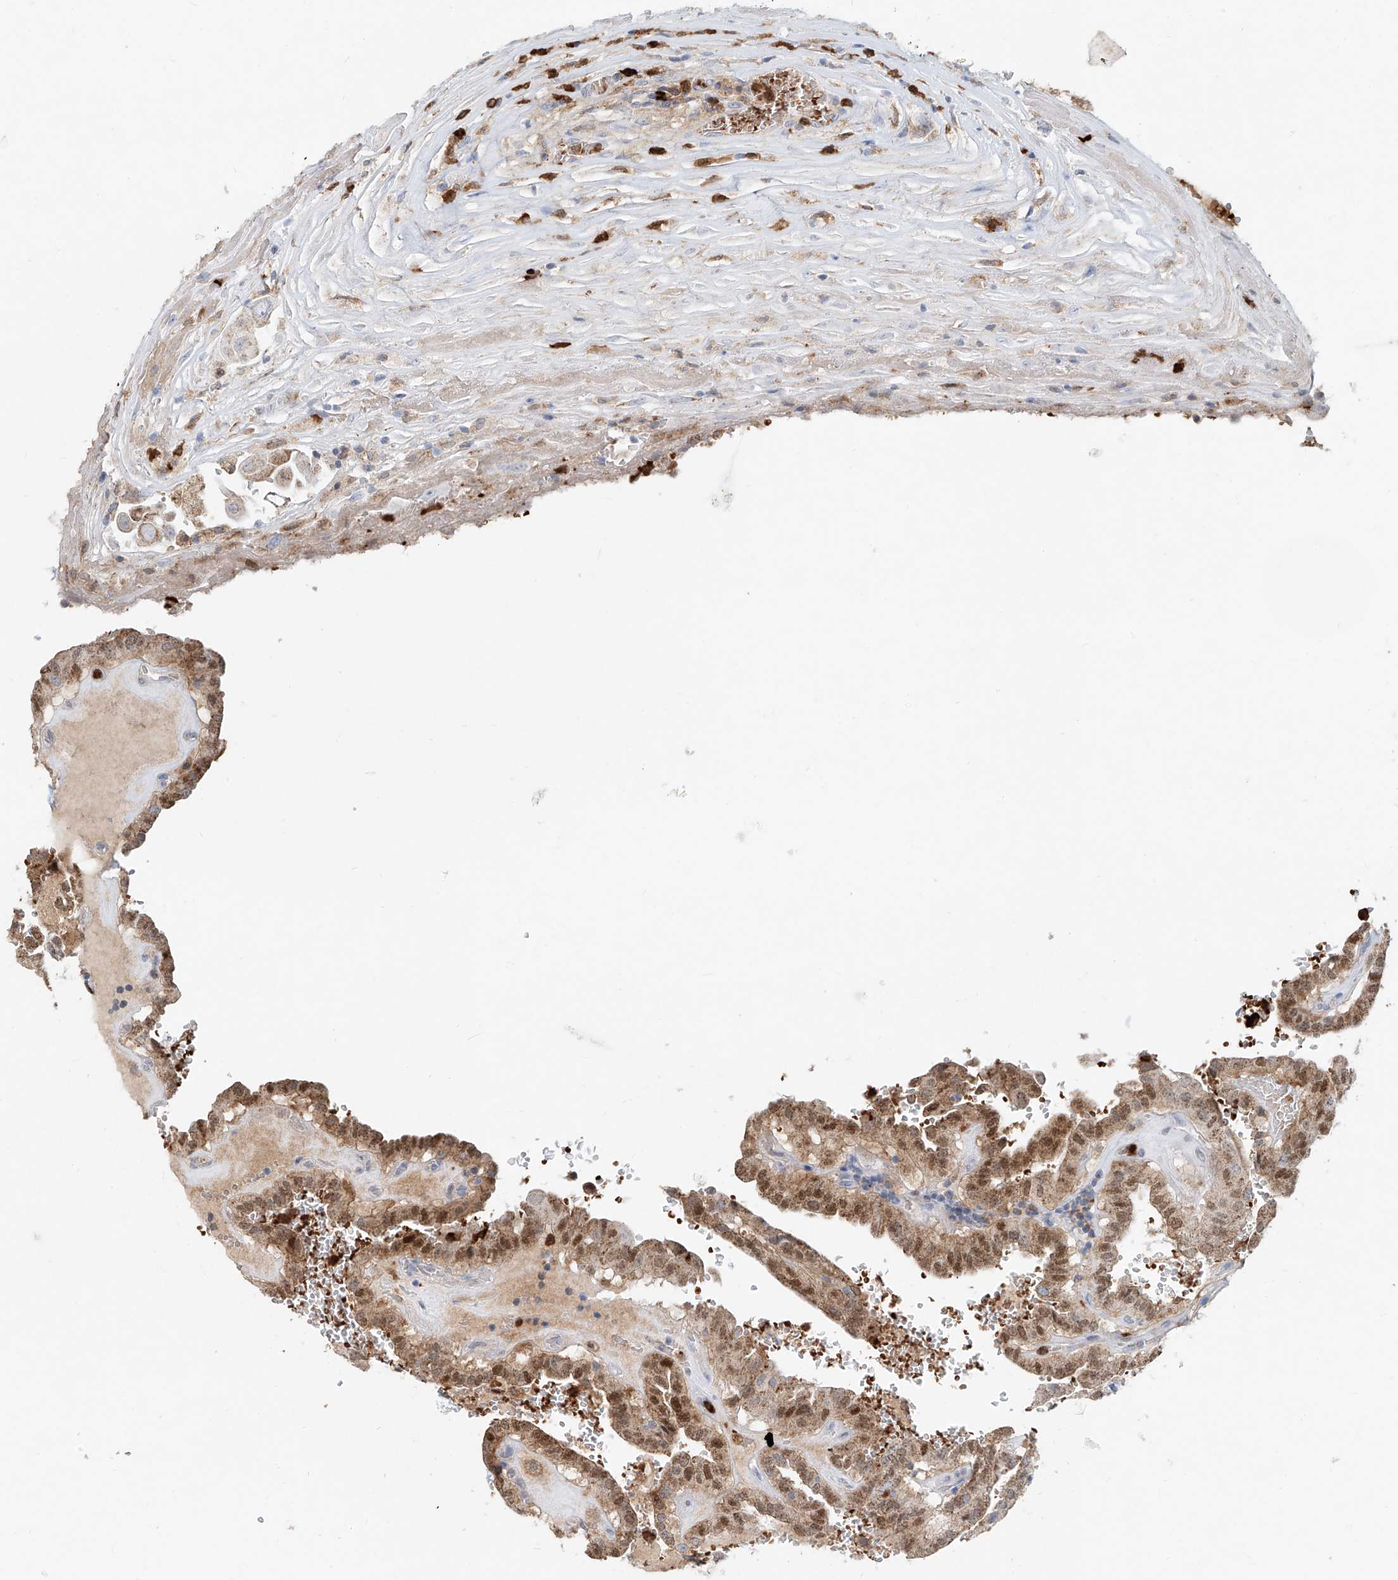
{"staining": {"intensity": "moderate", "quantity": ">75%", "location": "cytoplasmic/membranous,nuclear"}, "tissue": "thyroid cancer", "cell_type": "Tumor cells", "image_type": "cancer", "snomed": [{"axis": "morphology", "description": "Papillary adenocarcinoma, NOS"}, {"axis": "topography", "description": "Thyroid gland"}], "caption": "Immunohistochemistry (IHC) staining of papillary adenocarcinoma (thyroid), which demonstrates medium levels of moderate cytoplasmic/membranous and nuclear expression in approximately >75% of tumor cells indicating moderate cytoplasmic/membranous and nuclear protein staining. The staining was performed using DAB (3,3'-diaminobenzidine) (brown) for protein detection and nuclei were counterstained in hematoxylin (blue).", "gene": "PTPRA", "patient": {"sex": "male", "age": 77}}